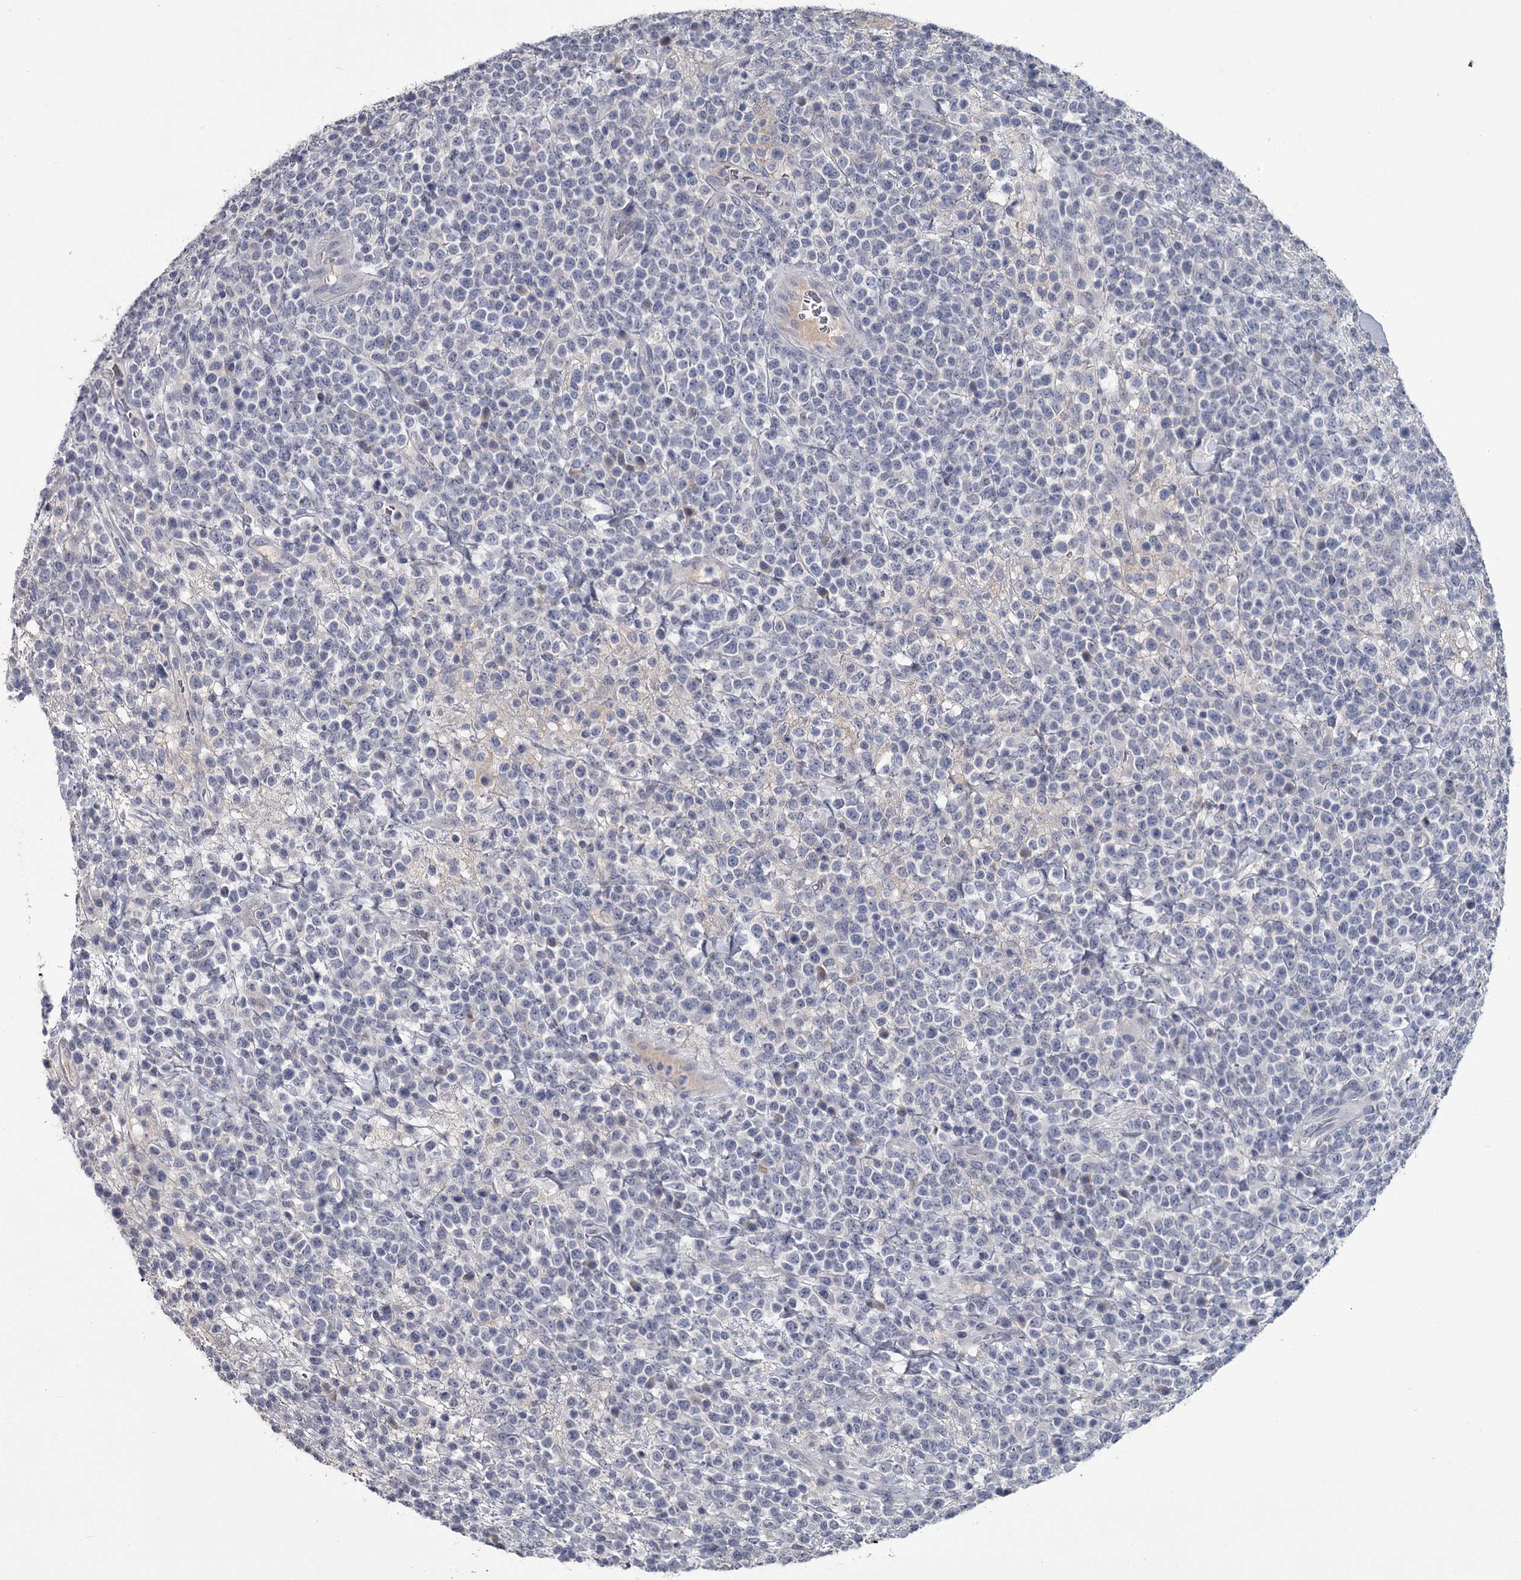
{"staining": {"intensity": "negative", "quantity": "none", "location": "none"}, "tissue": "lymphoma", "cell_type": "Tumor cells", "image_type": "cancer", "snomed": [{"axis": "morphology", "description": "Malignant lymphoma, non-Hodgkin's type, High grade"}, {"axis": "topography", "description": "Colon"}], "caption": "Micrograph shows no protein expression in tumor cells of high-grade malignant lymphoma, non-Hodgkin's type tissue.", "gene": "DAO", "patient": {"sex": "female", "age": 53}}